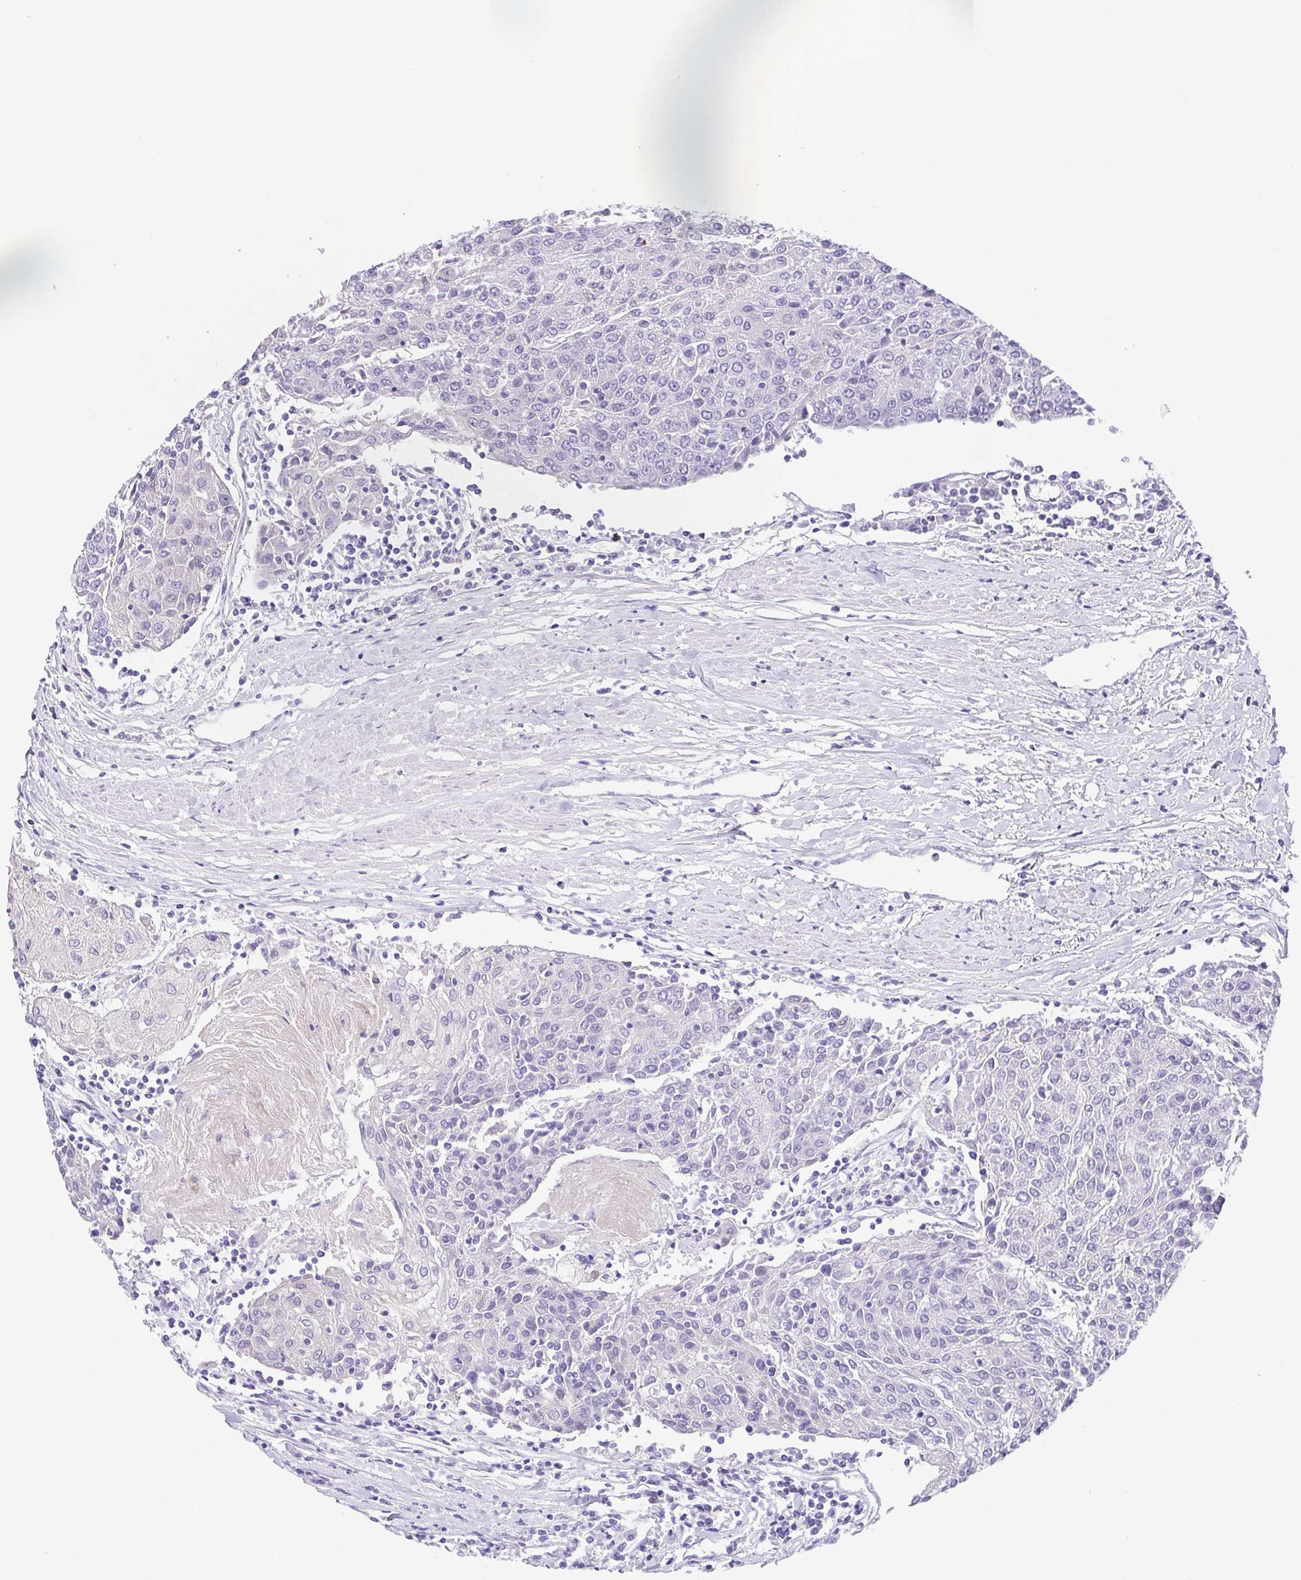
{"staining": {"intensity": "negative", "quantity": "none", "location": "none"}, "tissue": "urothelial cancer", "cell_type": "Tumor cells", "image_type": "cancer", "snomed": [{"axis": "morphology", "description": "Urothelial carcinoma, High grade"}, {"axis": "topography", "description": "Urinary bladder"}], "caption": "Histopathology image shows no protein expression in tumor cells of high-grade urothelial carcinoma tissue.", "gene": "SPATA4", "patient": {"sex": "female", "age": 85}}